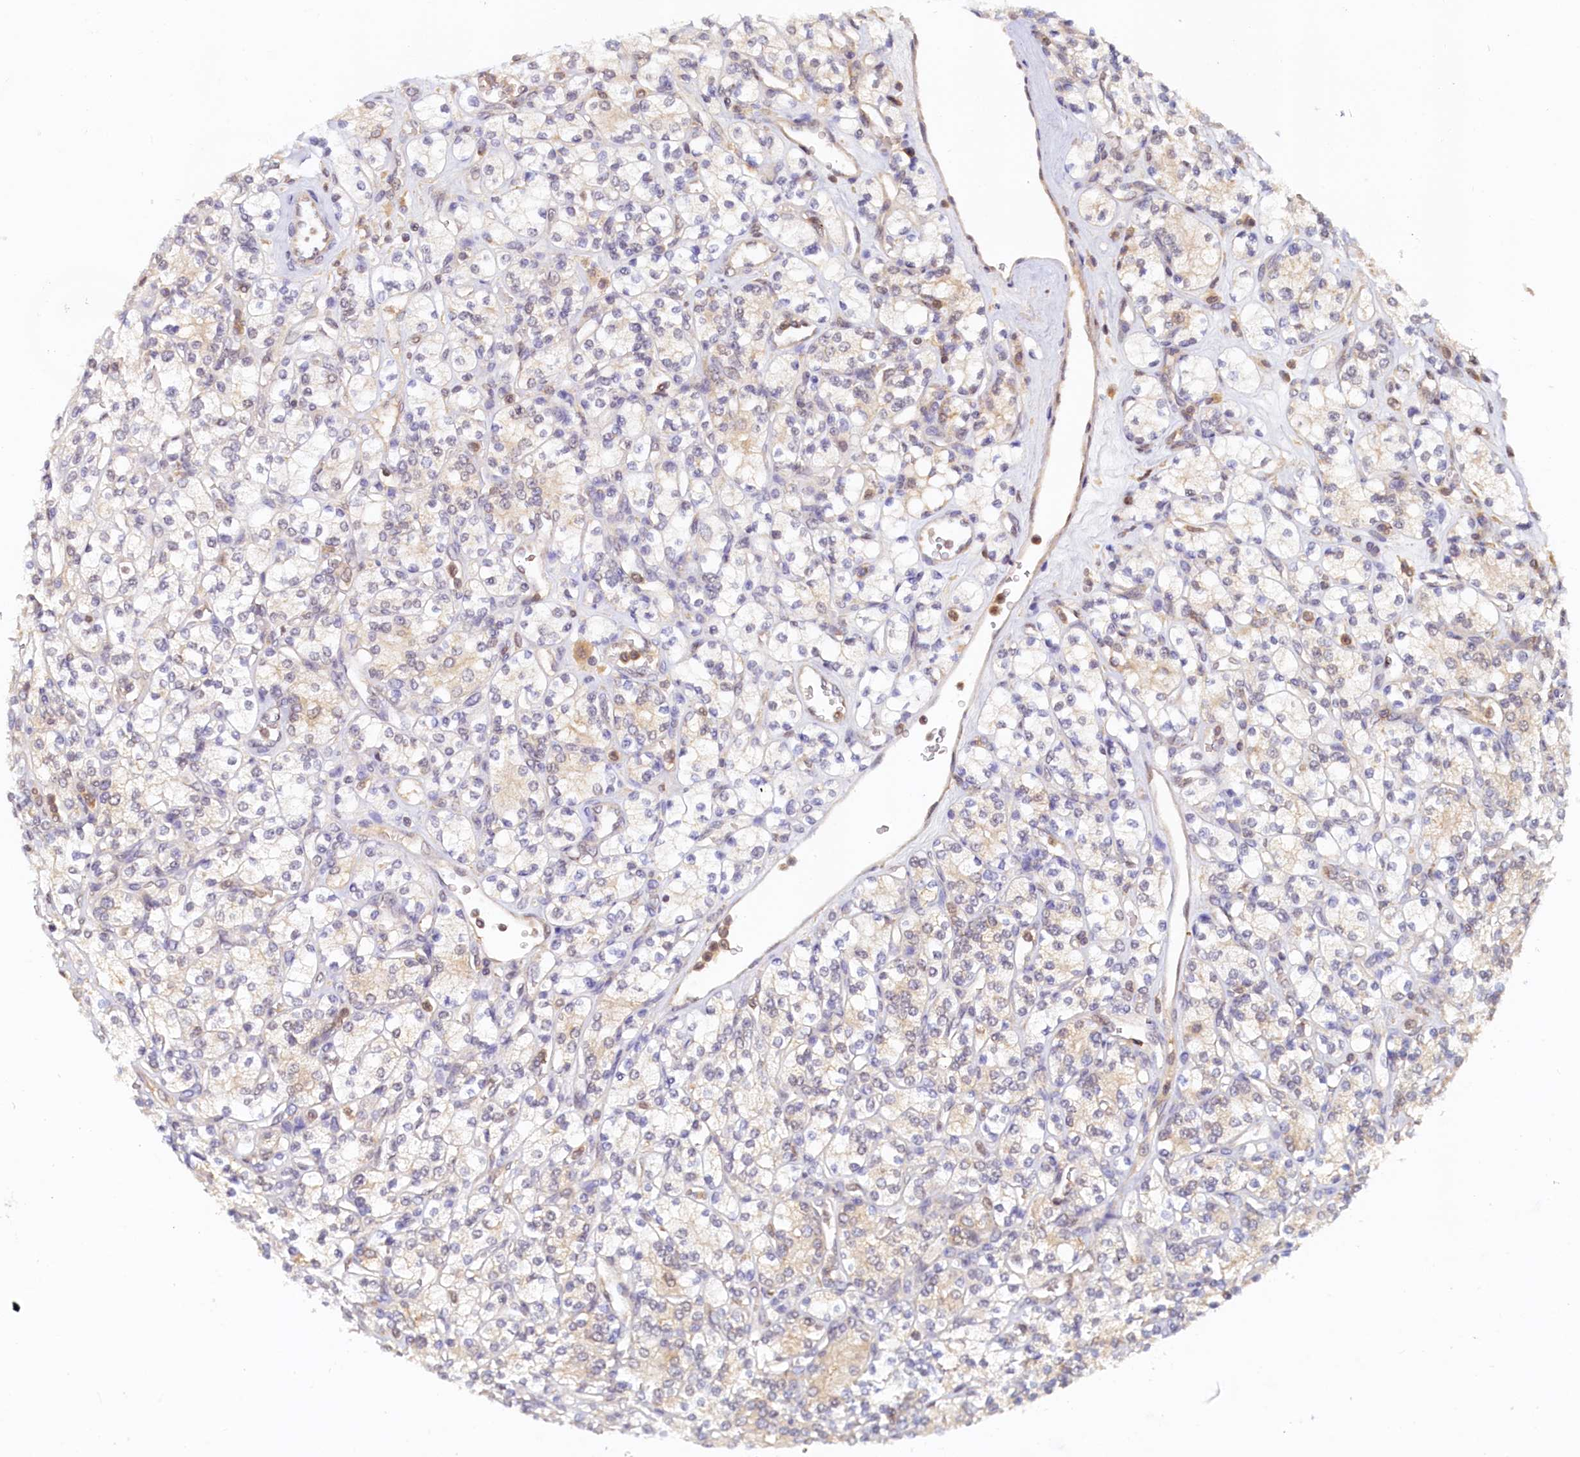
{"staining": {"intensity": "weak", "quantity": "<25%", "location": "cytoplasmic/membranous"}, "tissue": "renal cancer", "cell_type": "Tumor cells", "image_type": "cancer", "snomed": [{"axis": "morphology", "description": "Adenocarcinoma, NOS"}, {"axis": "topography", "description": "Kidney"}], "caption": "This is a micrograph of IHC staining of renal adenocarcinoma, which shows no expression in tumor cells.", "gene": "PAAF1", "patient": {"sex": "male", "age": 77}}